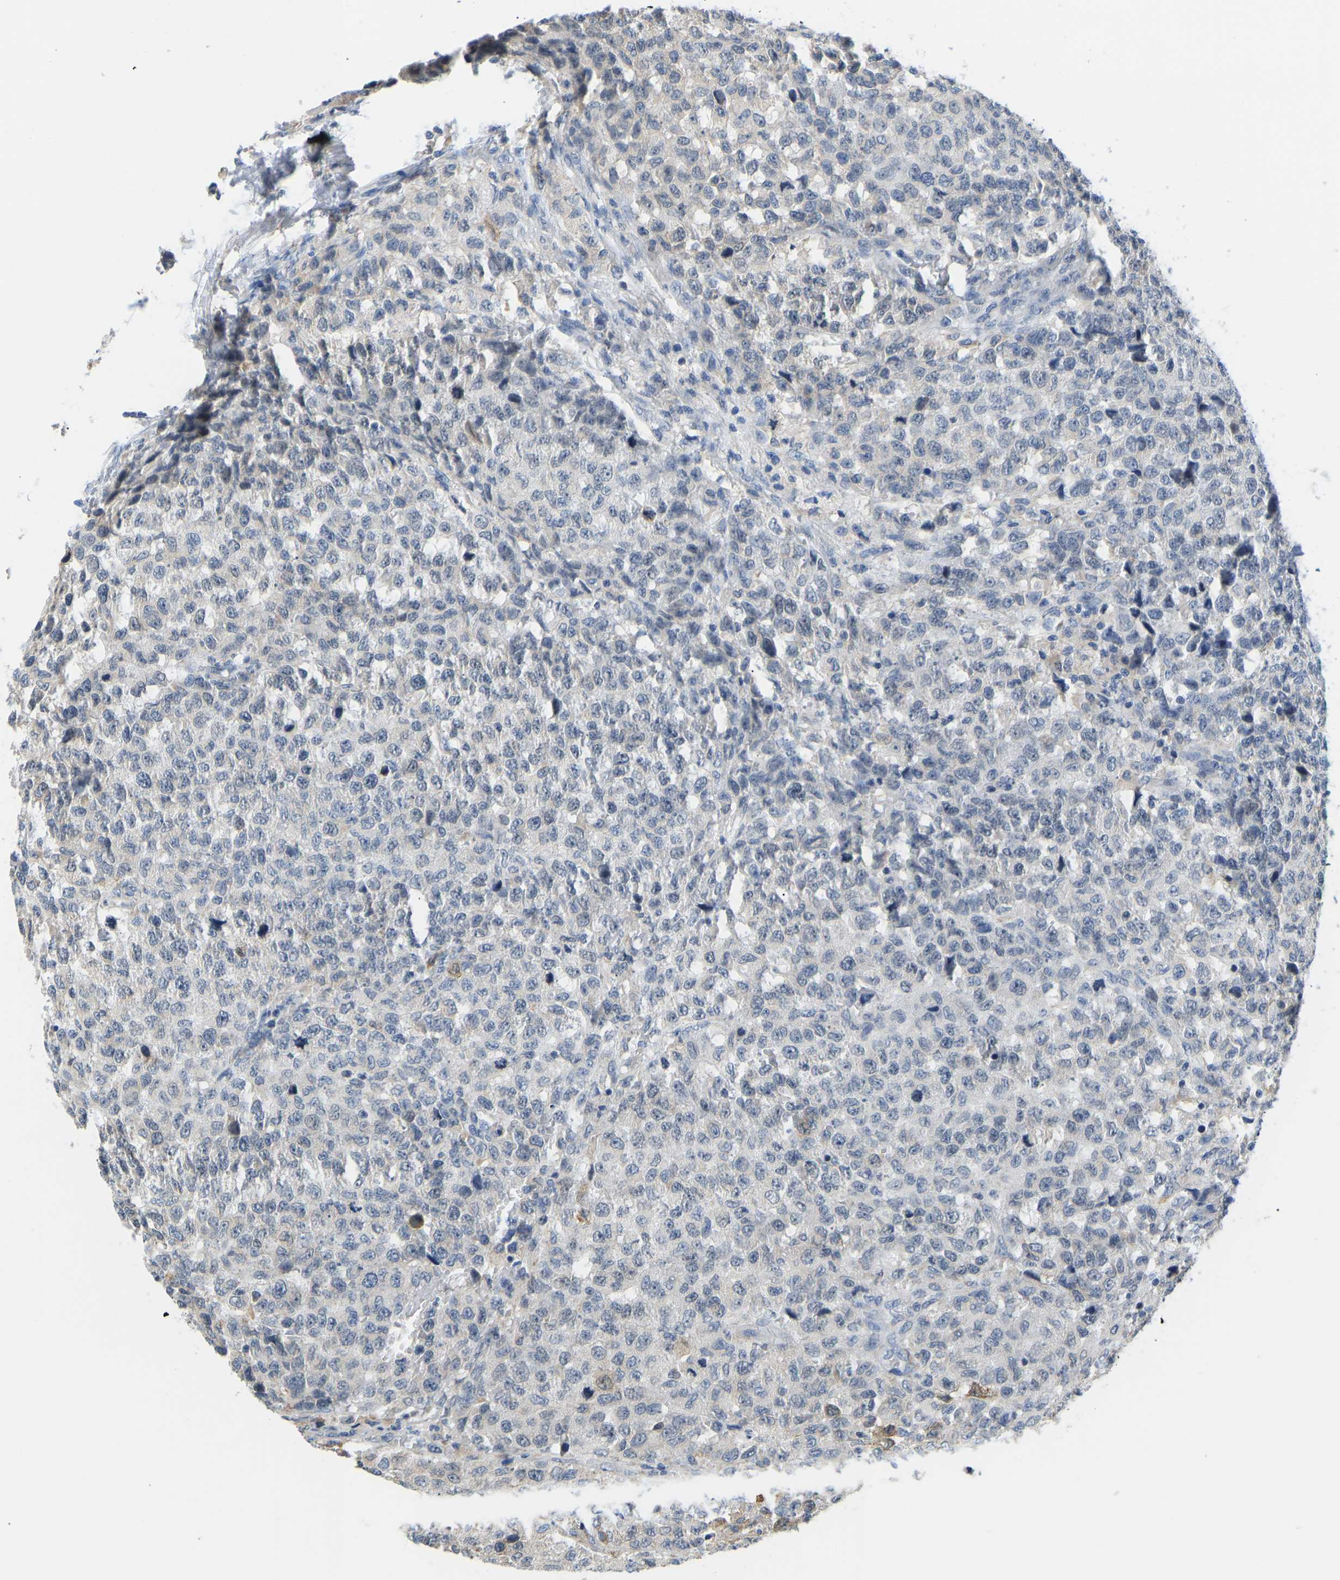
{"staining": {"intensity": "negative", "quantity": "none", "location": "none"}, "tissue": "testis cancer", "cell_type": "Tumor cells", "image_type": "cancer", "snomed": [{"axis": "morphology", "description": "Seminoma, NOS"}, {"axis": "topography", "description": "Testis"}], "caption": "This is an immunohistochemistry histopathology image of testis seminoma. There is no expression in tumor cells.", "gene": "VRK1", "patient": {"sex": "male", "age": 59}}